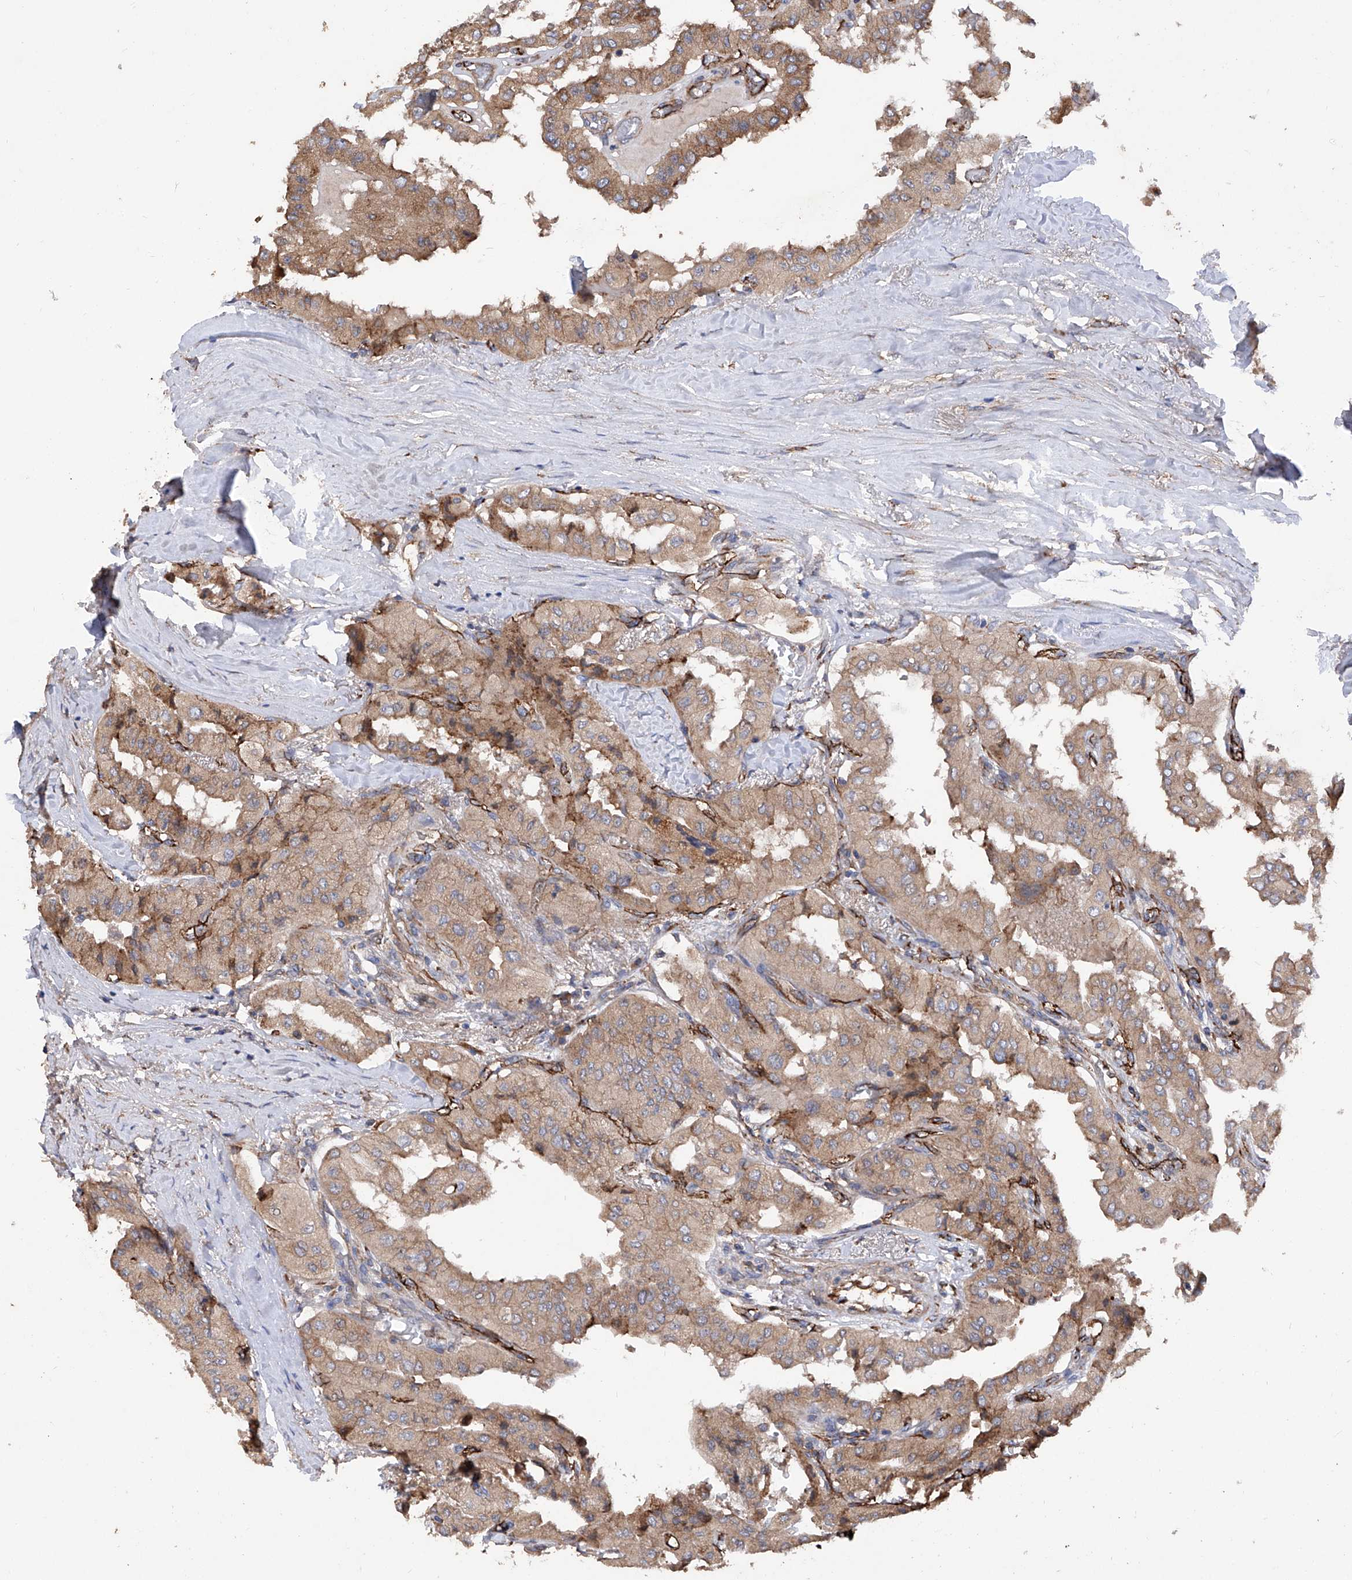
{"staining": {"intensity": "moderate", "quantity": ">75%", "location": "cytoplasmic/membranous"}, "tissue": "thyroid cancer", "cell_type": "Tumor cells", "image_type": "cancer", "snomed": [{"axis": "morphology", "description": "Papillary adenocarcinoma, NOS"}, {"axis": "topography", "description": "Thyroid gland"}], "caption": "Immunohistochemical staining of thyroid cancer exhibits medium levels of moderate cytoplasmic/membranous protein staining in approximately >75% of tumor cells.", "gene": "INPP5B", "patient": {"sex": "female", "age": 59}}